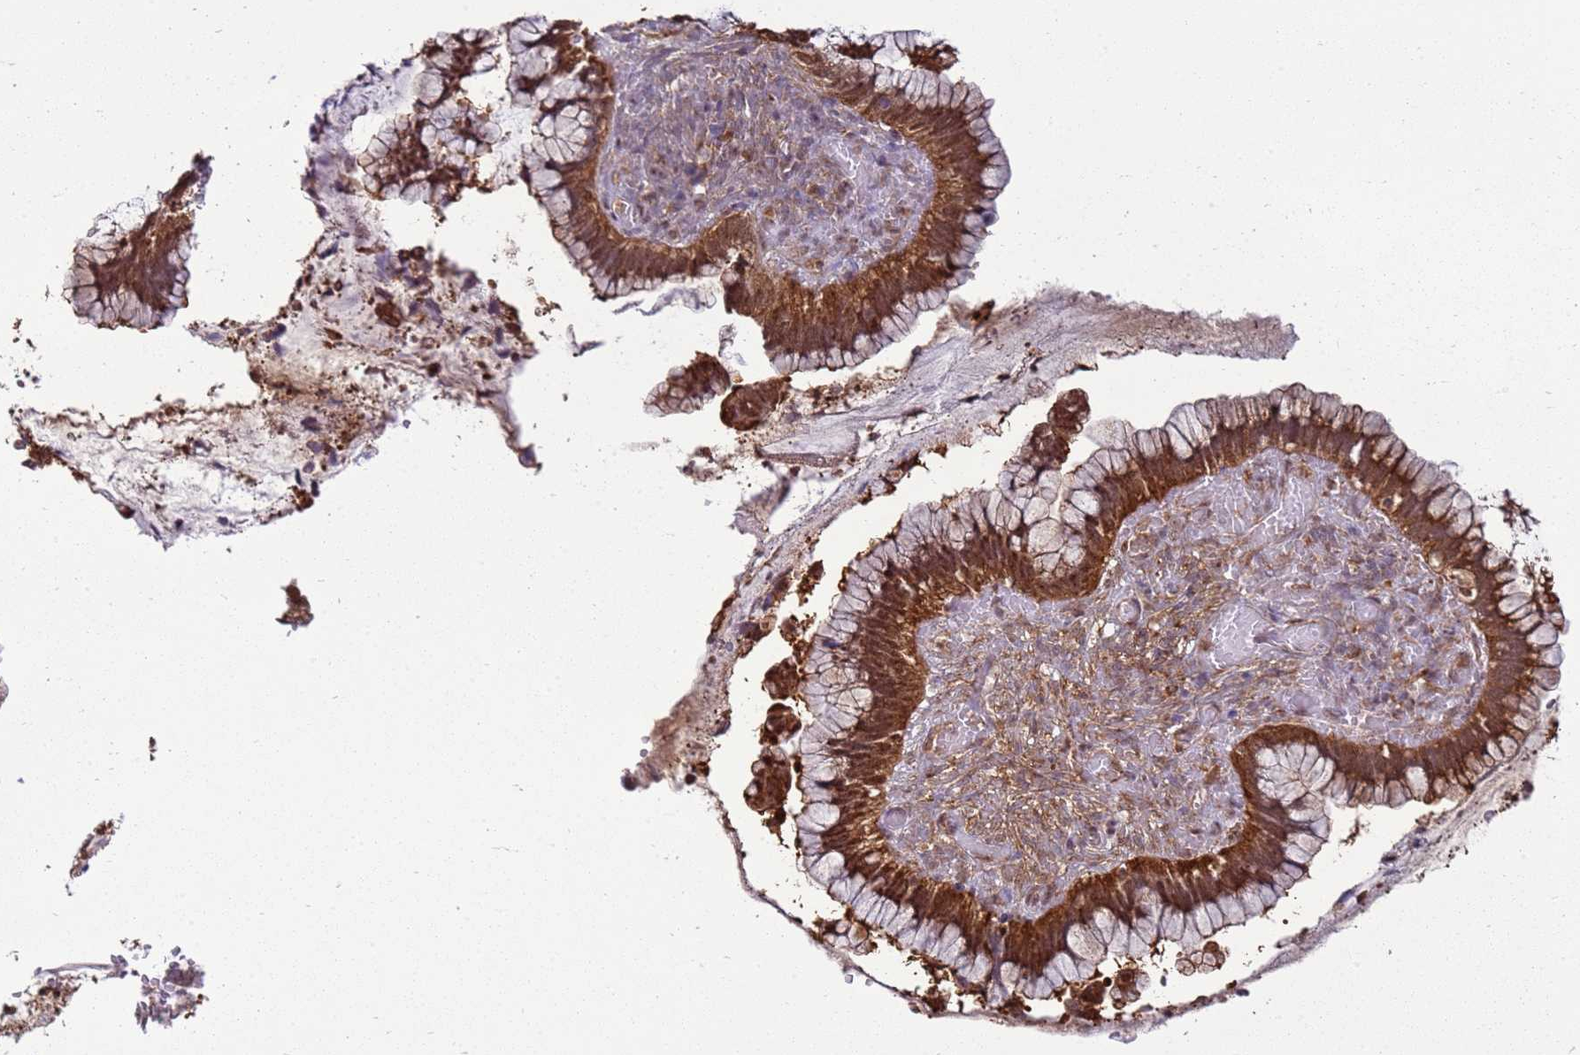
{"staining": {"intensity": "strong", "quantity": ">75%", "location": "cytoplasmic/membranous,nuclear"}, "tissue": "cervical cancer", "cell_type": "Tumor cells", "image_type": "cancer", "snomed": [{"axis": "morphology", "description": "Adenocarcinoma, NOS"}, {"axis": "topography", "description": "Cervix"}], "caption": "Protein analysis of cervical cancer tissue displays strong cytoplasmic/membranous and nuclear positivity in approximately >75% of tumor cells.", "gene": "GABRE", "patient": {"sex": "female", "age": 44}}